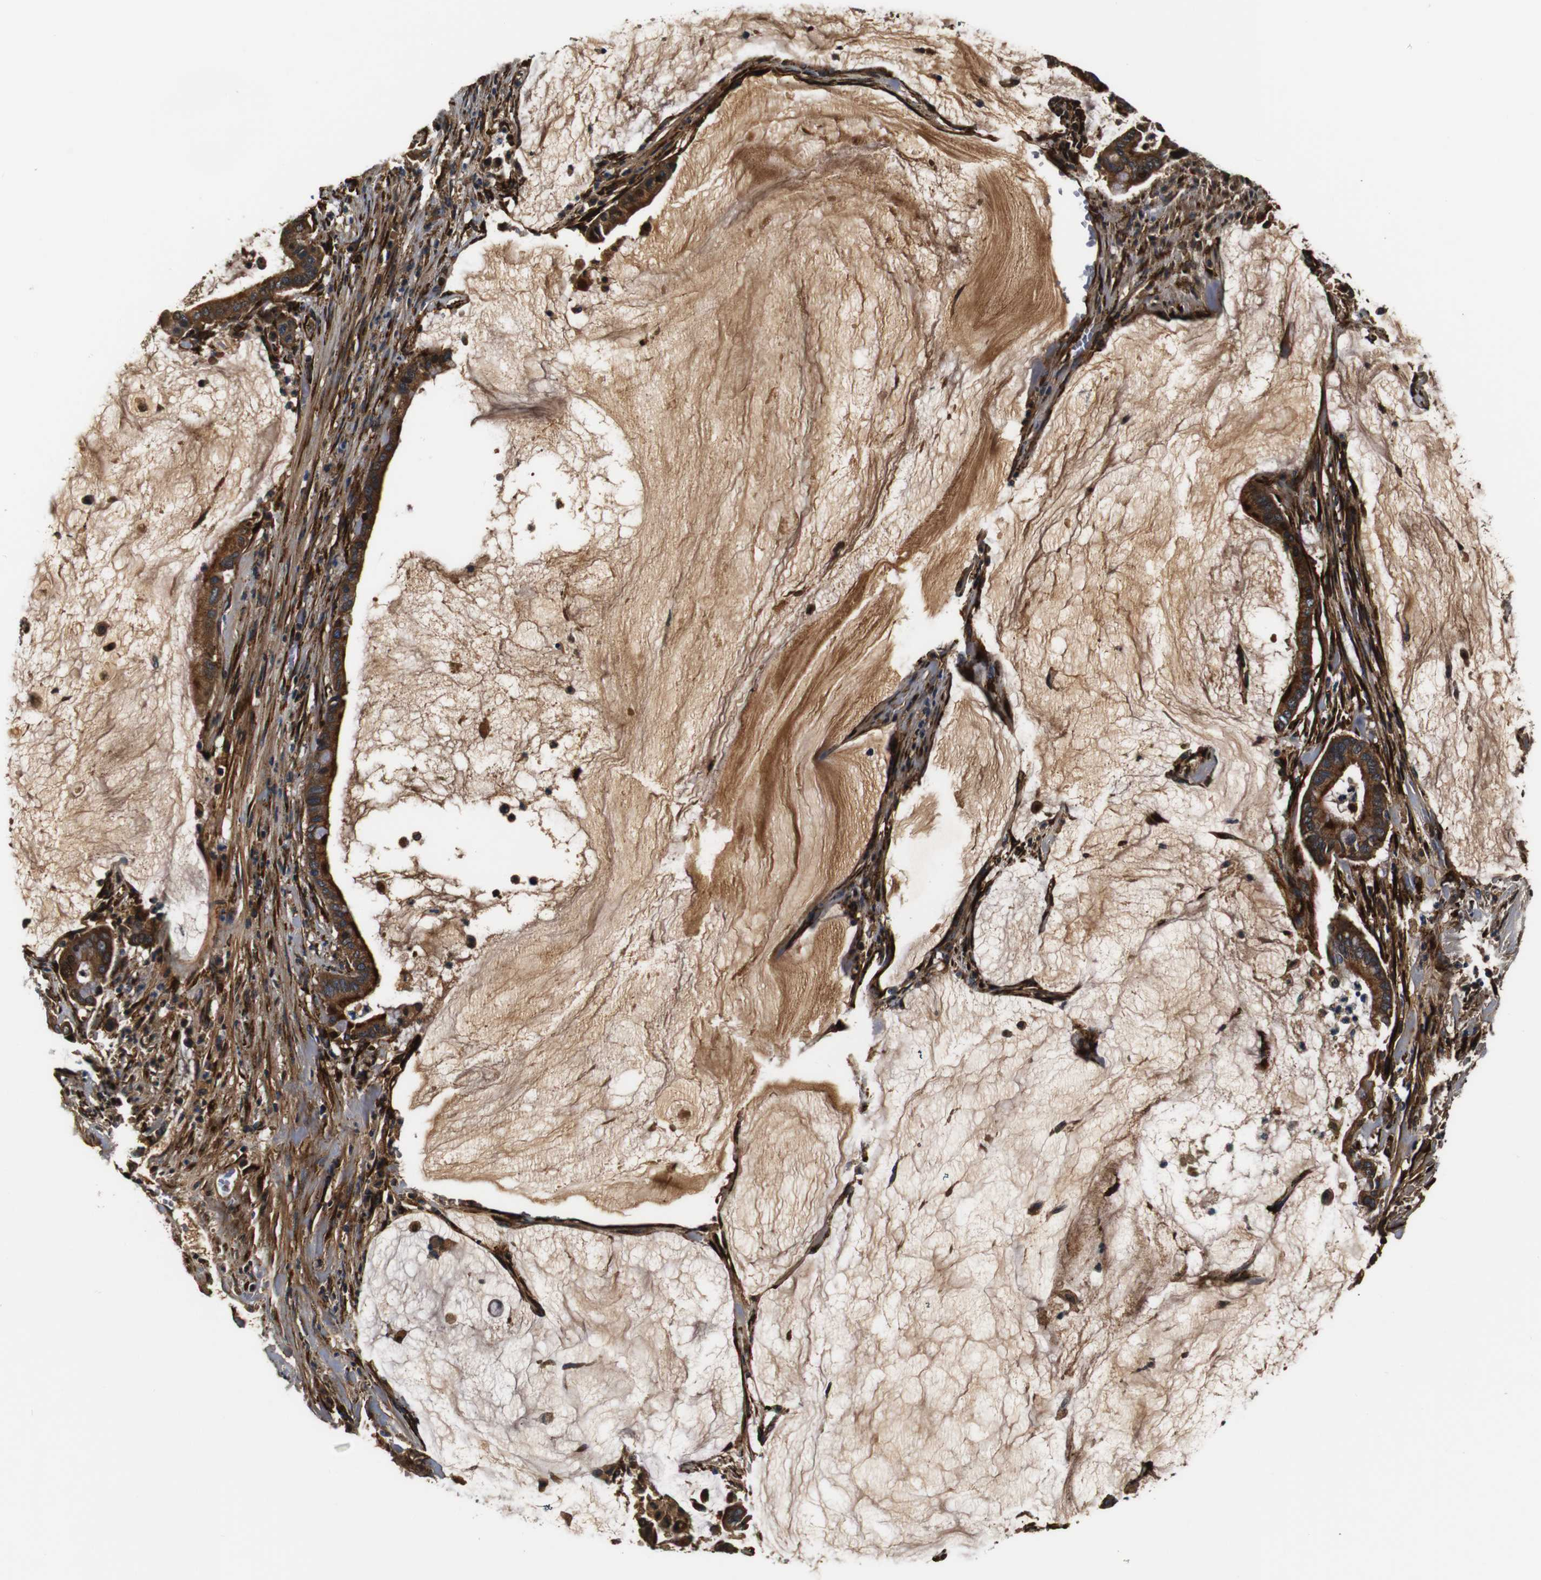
{"staining": {"intensity": "strong", "quantity": ">75%", "location": "cytoplasmic/membranous"}, "tissue": "pancreatic cancer", "cell_type": "Tumor cells", "image_type": "cancer", "snomed": [{"axis": "morphology", "description": "Adenocarcinoma, NOS"}, {"axis": "topography", "description": "Pancreas"}], "caption": "Brown immunohistochemical staining in human pancreatic cancer displays strong cytoplasmic/membranous positivity in about >75% of tumor cells.", "gene": "COL1A1", "patient": {"sex": "male", "age": 41}}